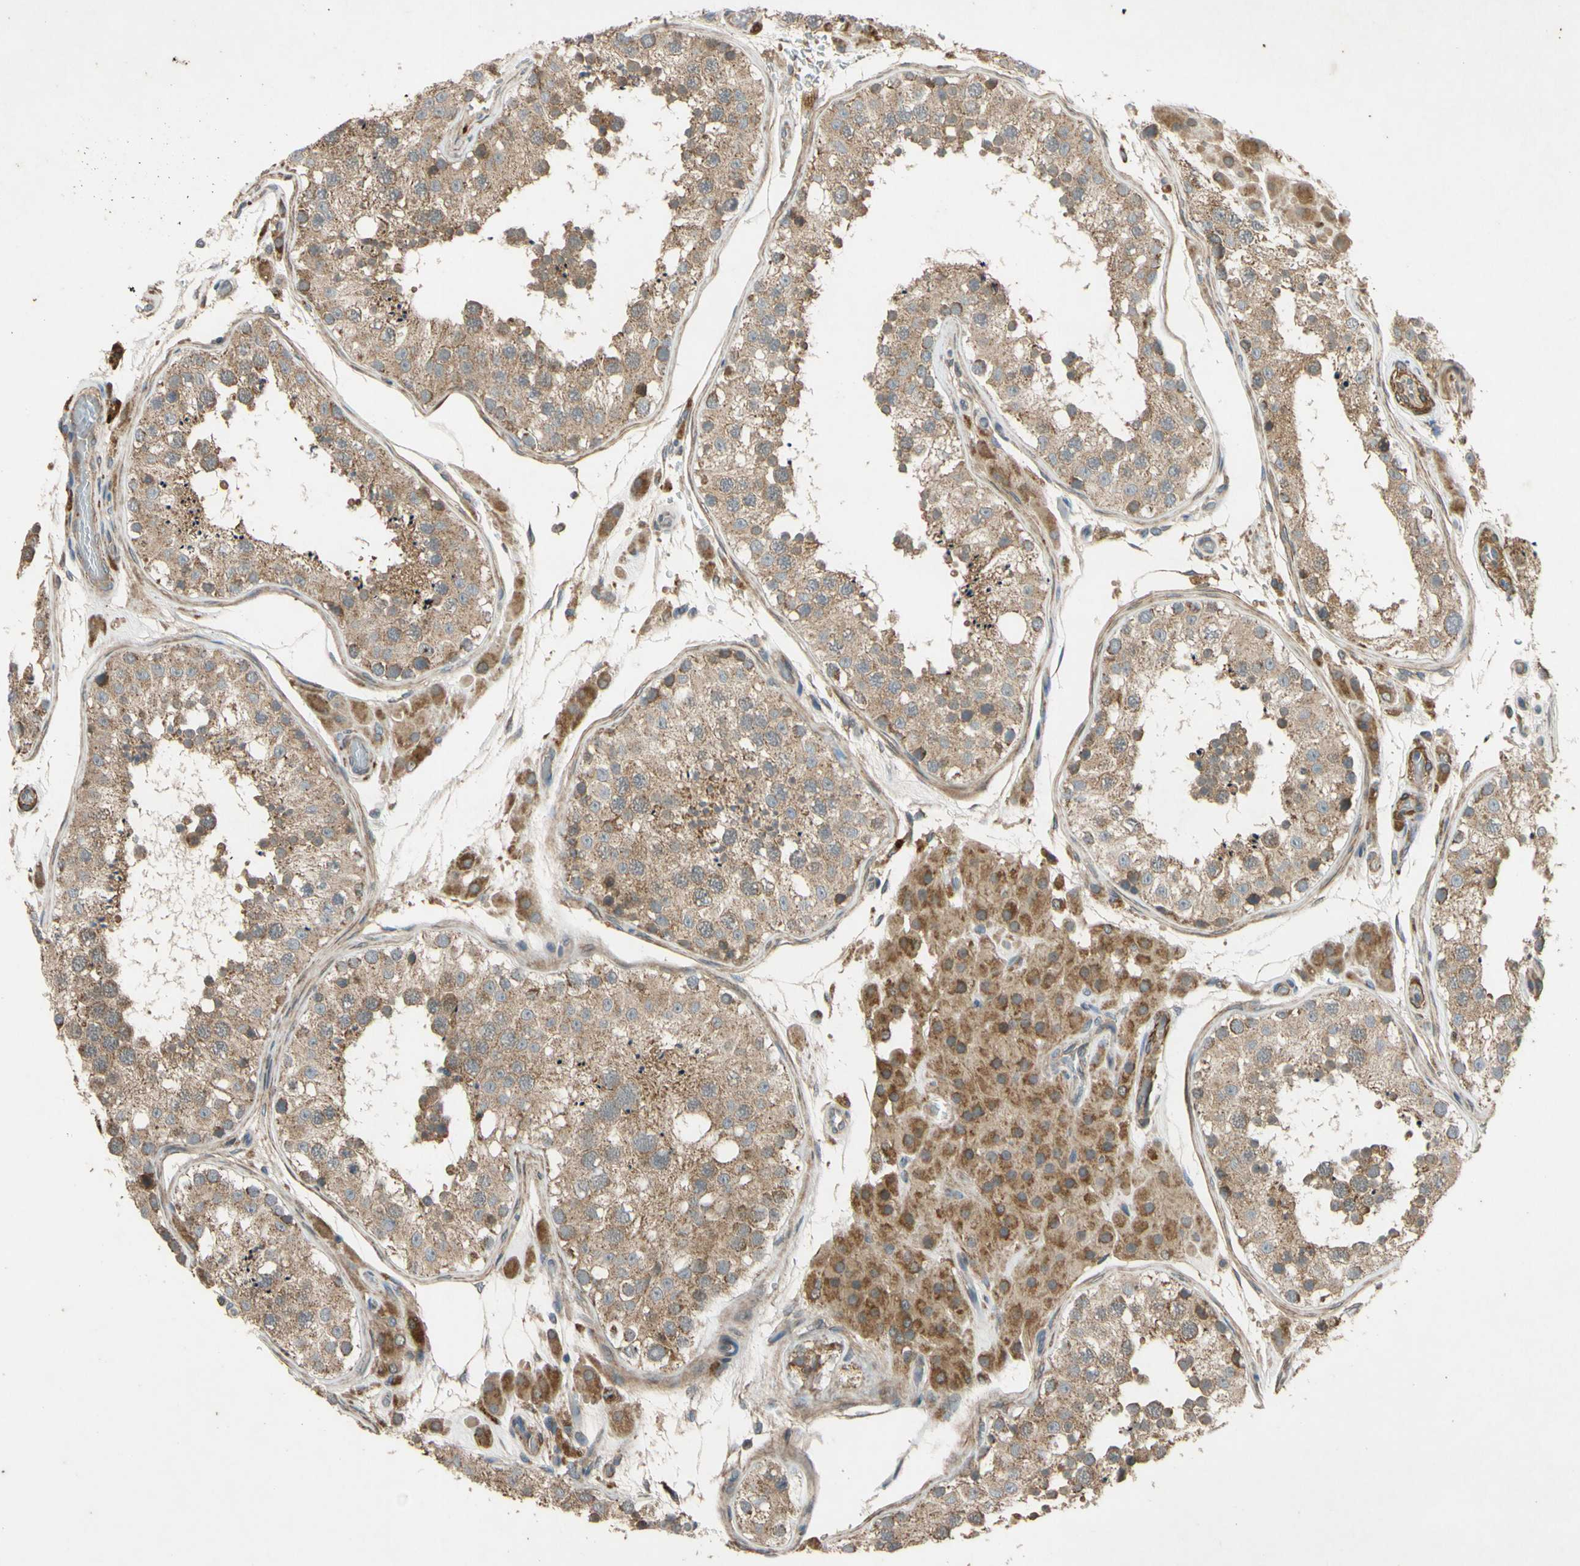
{"staining": {"intensity": "moderate", "quantity": "25%-75%", "location": "cytoplasmic/membranous"}, "tissue": "testis", "cell_type": "Cells in seminiferous ducts", "image_type": "normal", "snomed": [{"axis": "morphology", "description": "Normal tissue, NOS"}, {"axis": "topography", "description": "Testis"}, {"axis": "topography", "description": "Epididymis"}], "caption": "High-power microscopy captured an immunohistochemistry image of unremarkable testis, revealing moderate cytoplasmic/membranous positivity in approximately 25%-75% of cells in seminiferous ducts.", "gene": "PARD6A", "patient": {"sex": "male", "age": 26}}